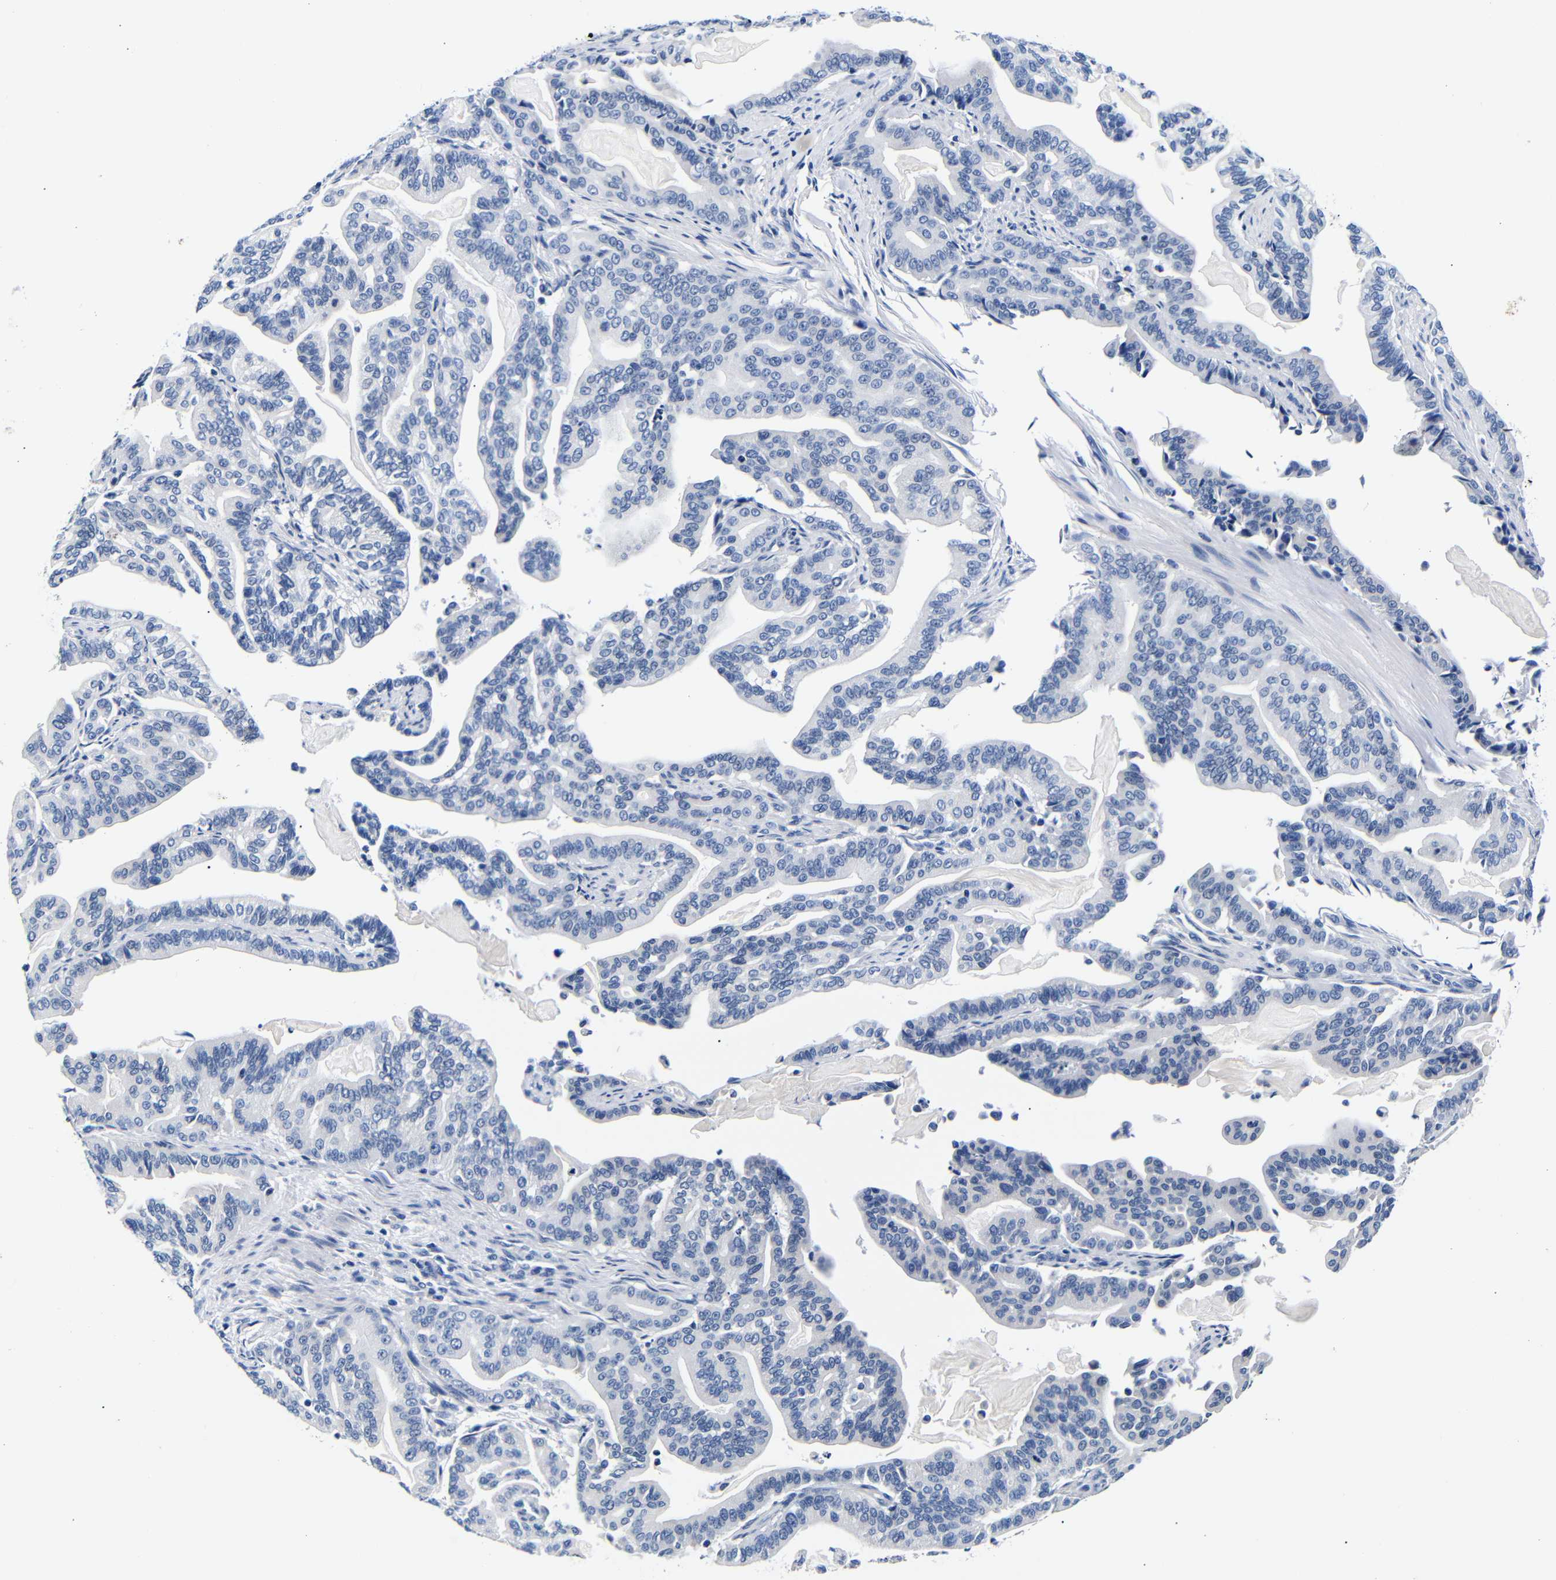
{"staining": {"intensity": "negative", "quantity": "none", "location": "none"}, "tissue": "pancreatic cancer", "cell_type": "Tumor cells", "image_type": "cancer", "snomed": [{"axis": "morphology", "description": "Adenocarcinoma, NOS"}, {"axis": "topography", "description": "Pancreas"}], "caption": "Tumor cells are negative for brown protein staining in pancreatic cancer (adenocarcinoma).", "gene": "GAP43", "patient": {"sex": "male", "age": 63}}